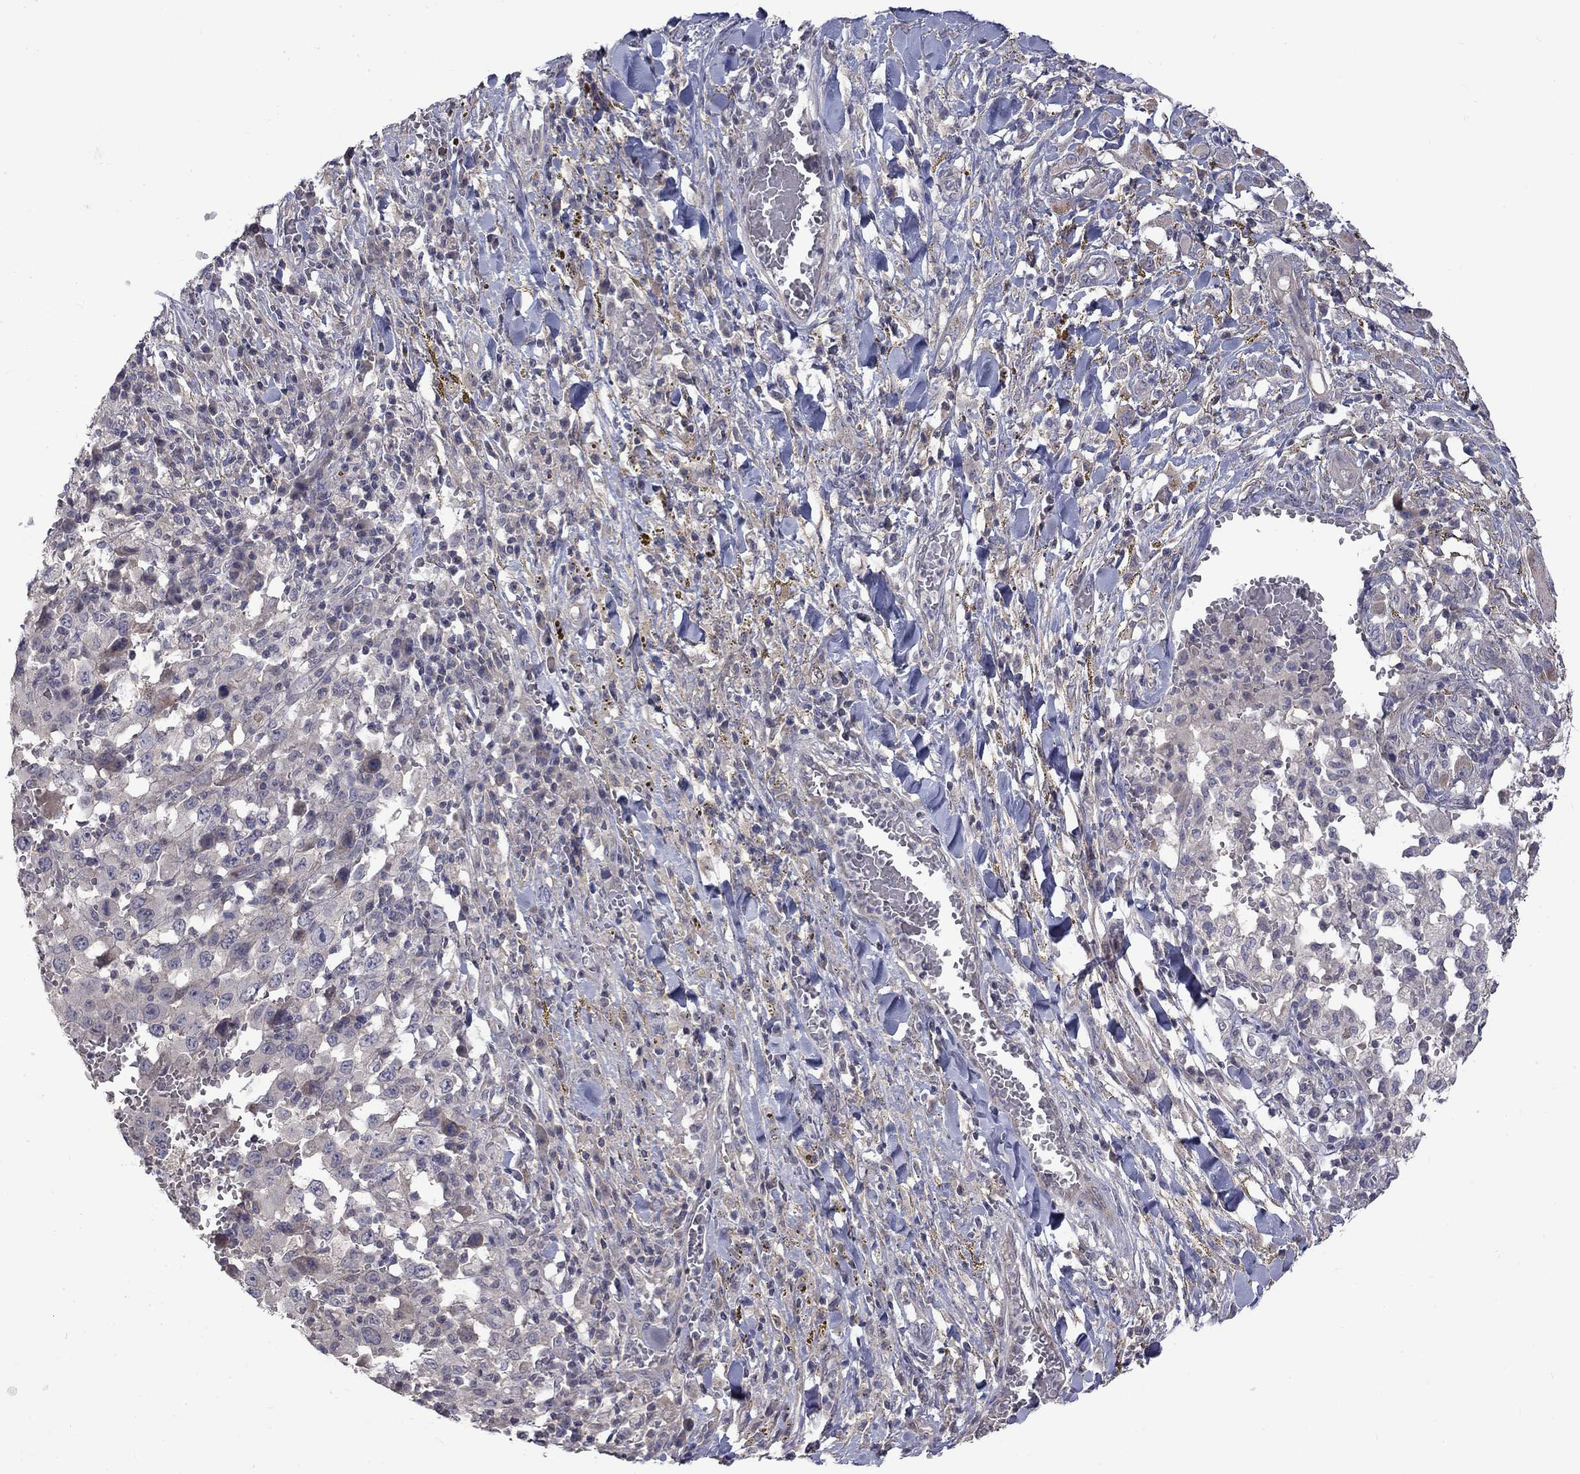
{"staining": {"intensity": "negative", "quantity": "none", "location": "none"}, "tissue": "melanoma", "cell_type": "Tumor cells", "image_type": "cancer", "snomed": [{"axis": "morphology", "description": "Malignant melanoma, NOS"}, {"axis": "topography", "description": "Skin"}], "caption": "The micrograph reveals no staining of tumor cells in melanoma.", "gene": "SLC39A14", "patient": {"sex": "female", "age": 91}}